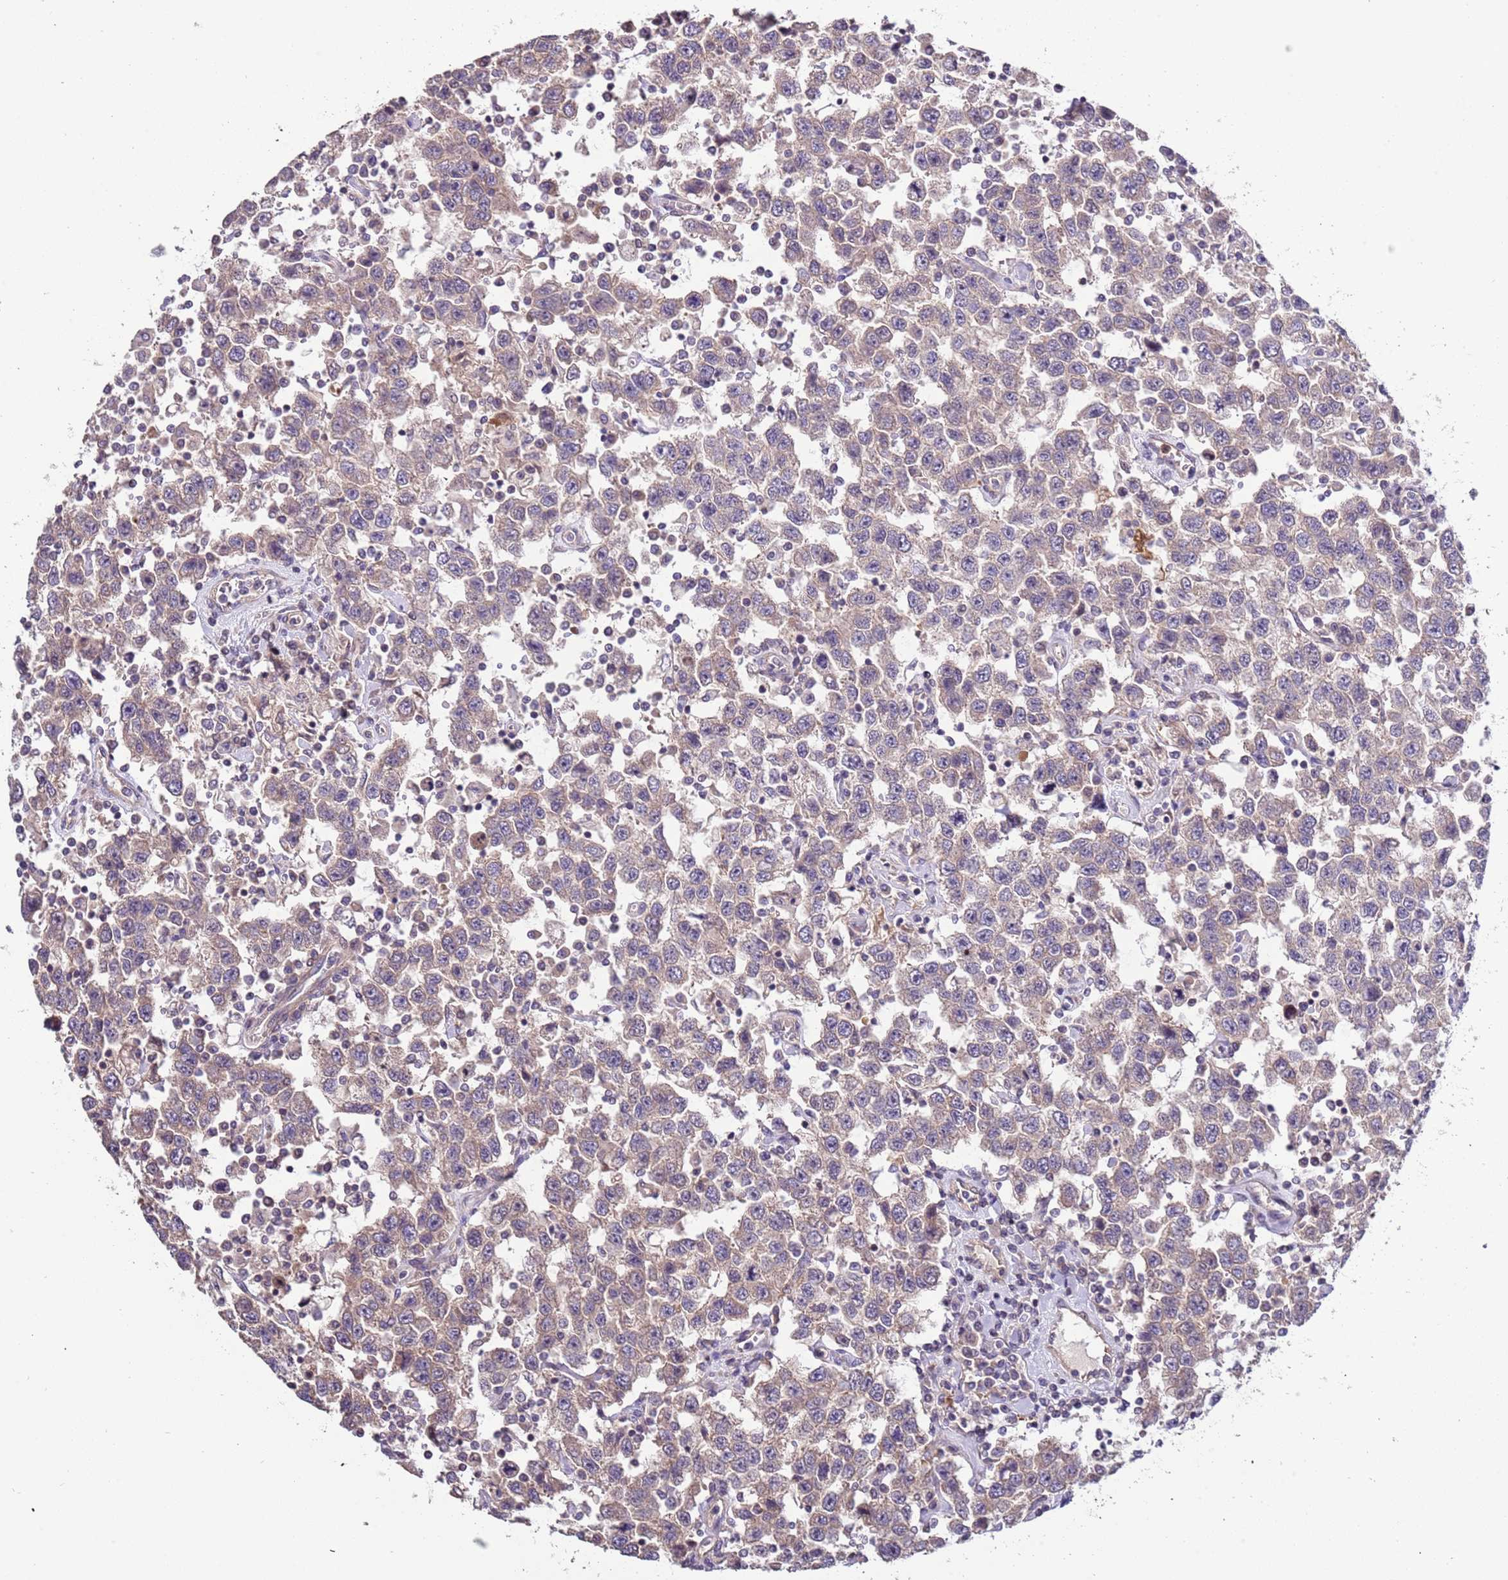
{"staining": {"intensity": "weak", "quantity": "25%-75%", "location": "cytoplasmic/membranous"}, "tissue": "testis cancer", "cell_type": "Tumor cells", "image_type": "cancer", "snomed": [{"axis": "morphology", "description": "Seminoma, NOS"}, {"axis": "topography", "description": "Testis"}], "caption": "Immunohistochemistry (IHC) histopathology image of neoplastic tissue: testis cancer stained using immunohistochemistry shows low levels of weak protein expression localized specifically in the cytoplasmic/membranous of tumor cells, appearing as a cytoplasmic/membranous brown color.", "gene": "LAMB4", "patient": {"sex": "male", "age": 41}}